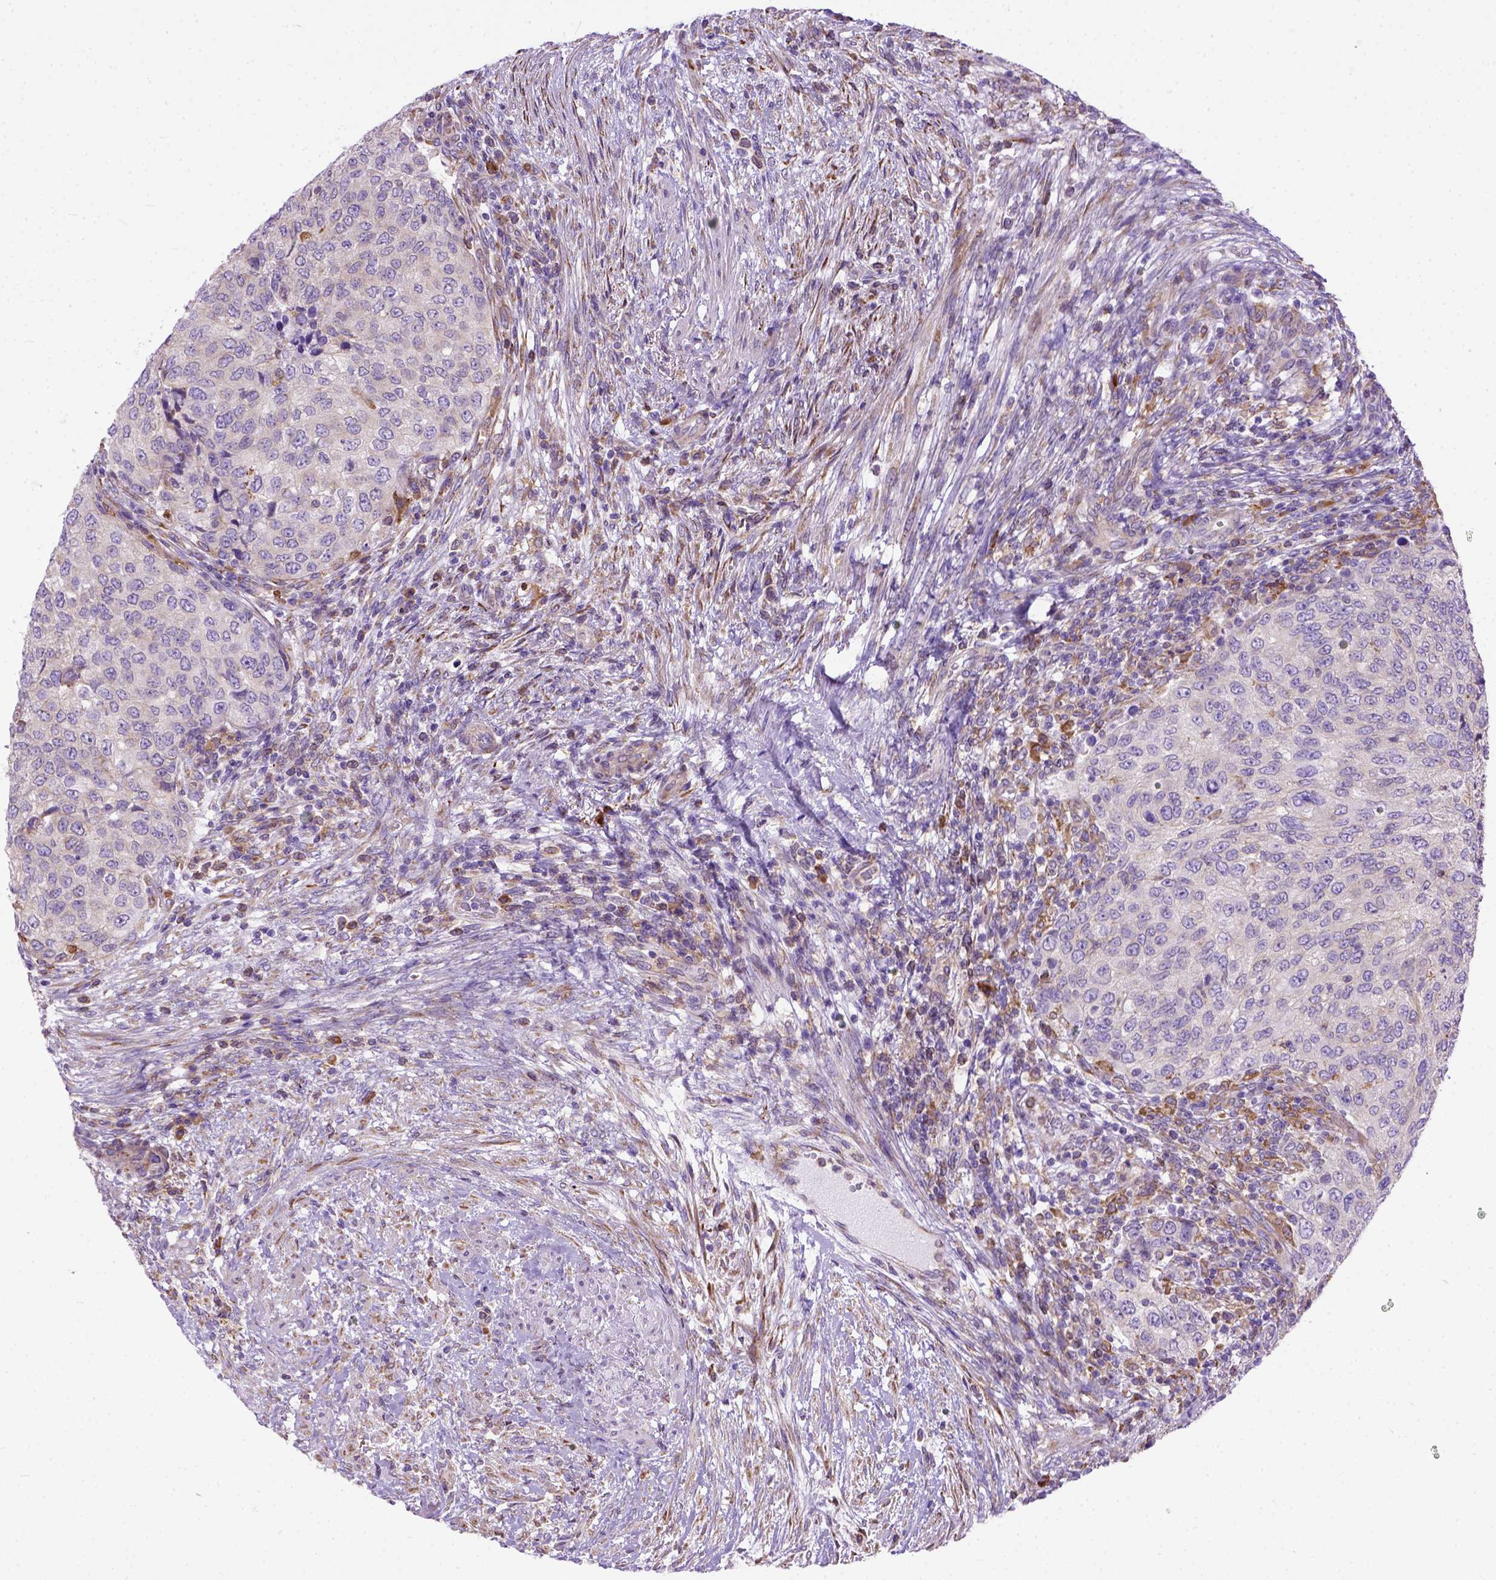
{"staining": {"intensity": "negative", "quantity": "none", "location": "none"}, "tissue": "urothelial cancer", "cell_type": "Tumor cells", "image_type": "cancer", "snomed": [{"axis": "morphology", "description": "Urothelial carcinoma, High grade"}, {"axis": "topography", "description": "Urinary bladder"}], "caption": "Urothelial cancer stained for a protein using immunohistochemistry reveals no positivity tumor cells.", "gene": "PLK4", "patient": {"sex": "female", "age": 78}}